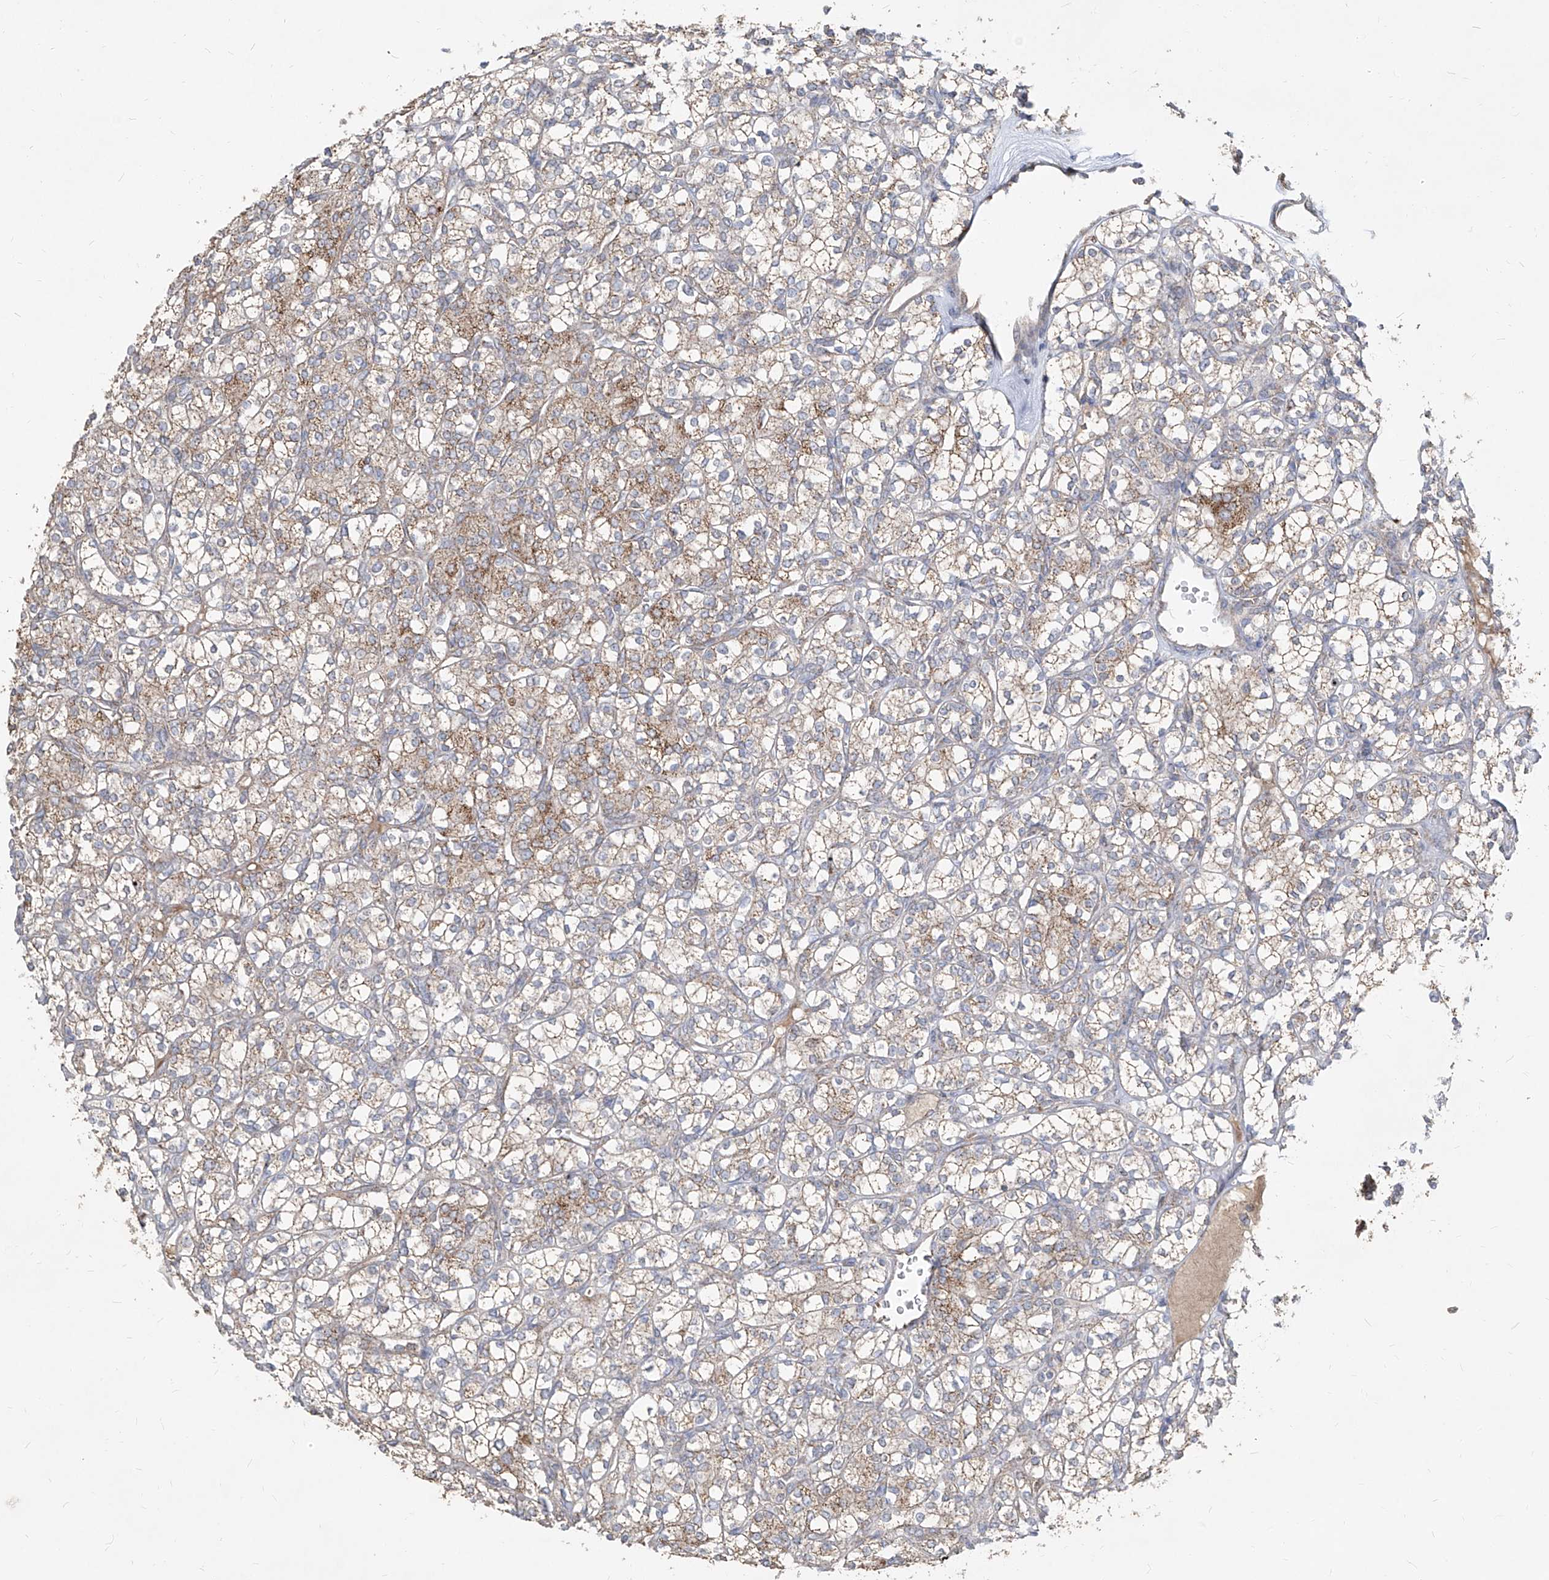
{"staining": {"intensity": "moderate", "quantity": "25%-75%", "location": "cytoplasmic/membranous"}, "tissue": "renal cancer", "cell_type": "Tumor cells", "image_type": "cancer", "snomed": [{"axis": "morphology", "description": "Adenocarcinoma, NOS"}, {"axis": "topography", "description": "Kidney"}], "caption": "Protein analysis of renal adenocarcinoma tissue reveals moderate cytoplasmic/membranous positivity in approximately 25%-75% of tumor cells.", "gene": "ABCD3", "patient": {"sex": "male", "age": 77}}